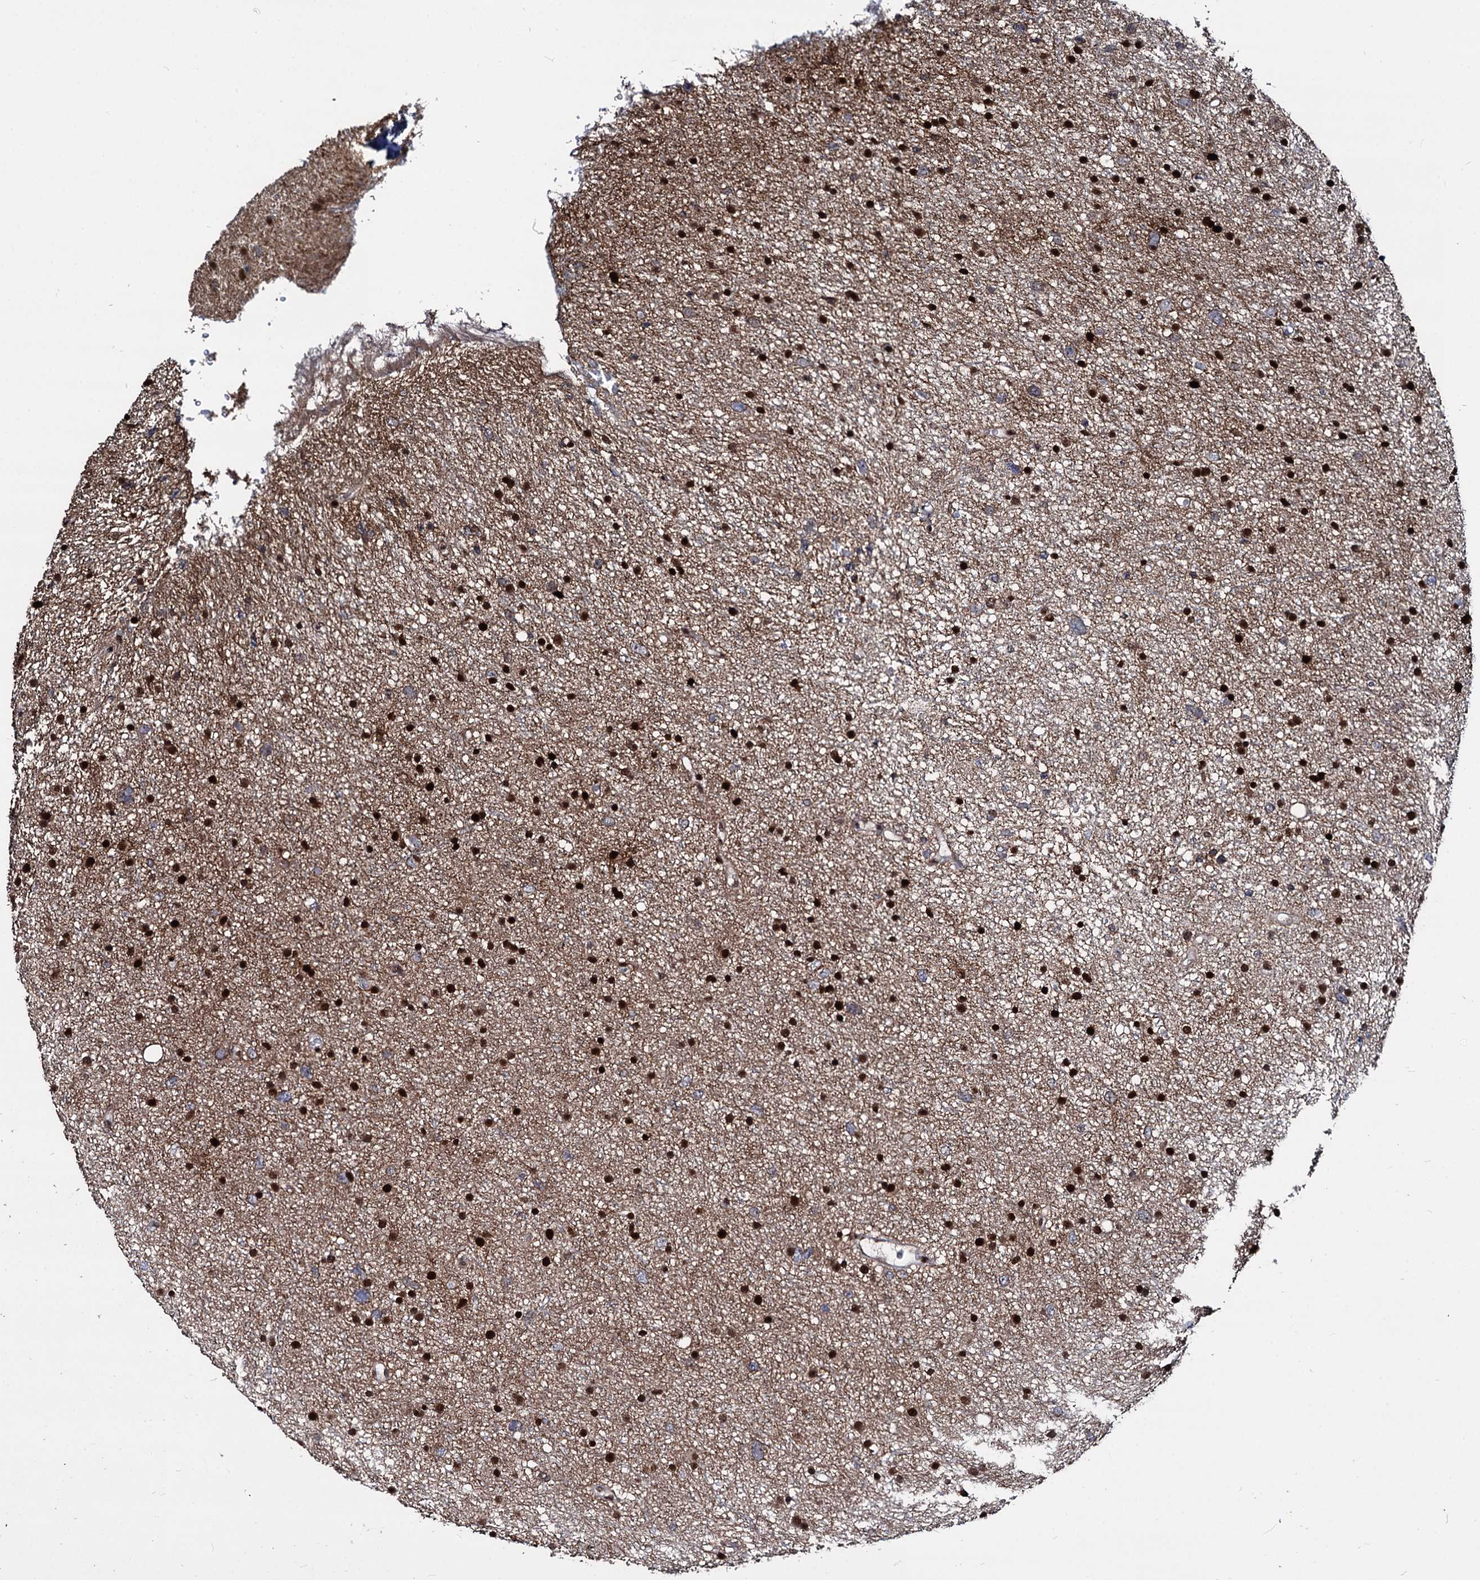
{"staining": {"intensity": "weak", "quantity": ">75%", "location": "cytoplasmic/membranous"}, "tissue": "glioma", "cell_type": "Tumor cells", "image_type": "cancer", "snomed": [{"axis": "morphology", "description": "Glioma, malignant, Low grade"}, {"axis": "topography", "description": "Cerebral cortex"}], "caption": "A photomicrograph of malignant glioma (low-grade) stained for a protein exhibits weak cytoplasmic/membranous brown staining in tumor cells.", "gene": "GALNT11", "patient": {"sex": "female", "age": 39}}